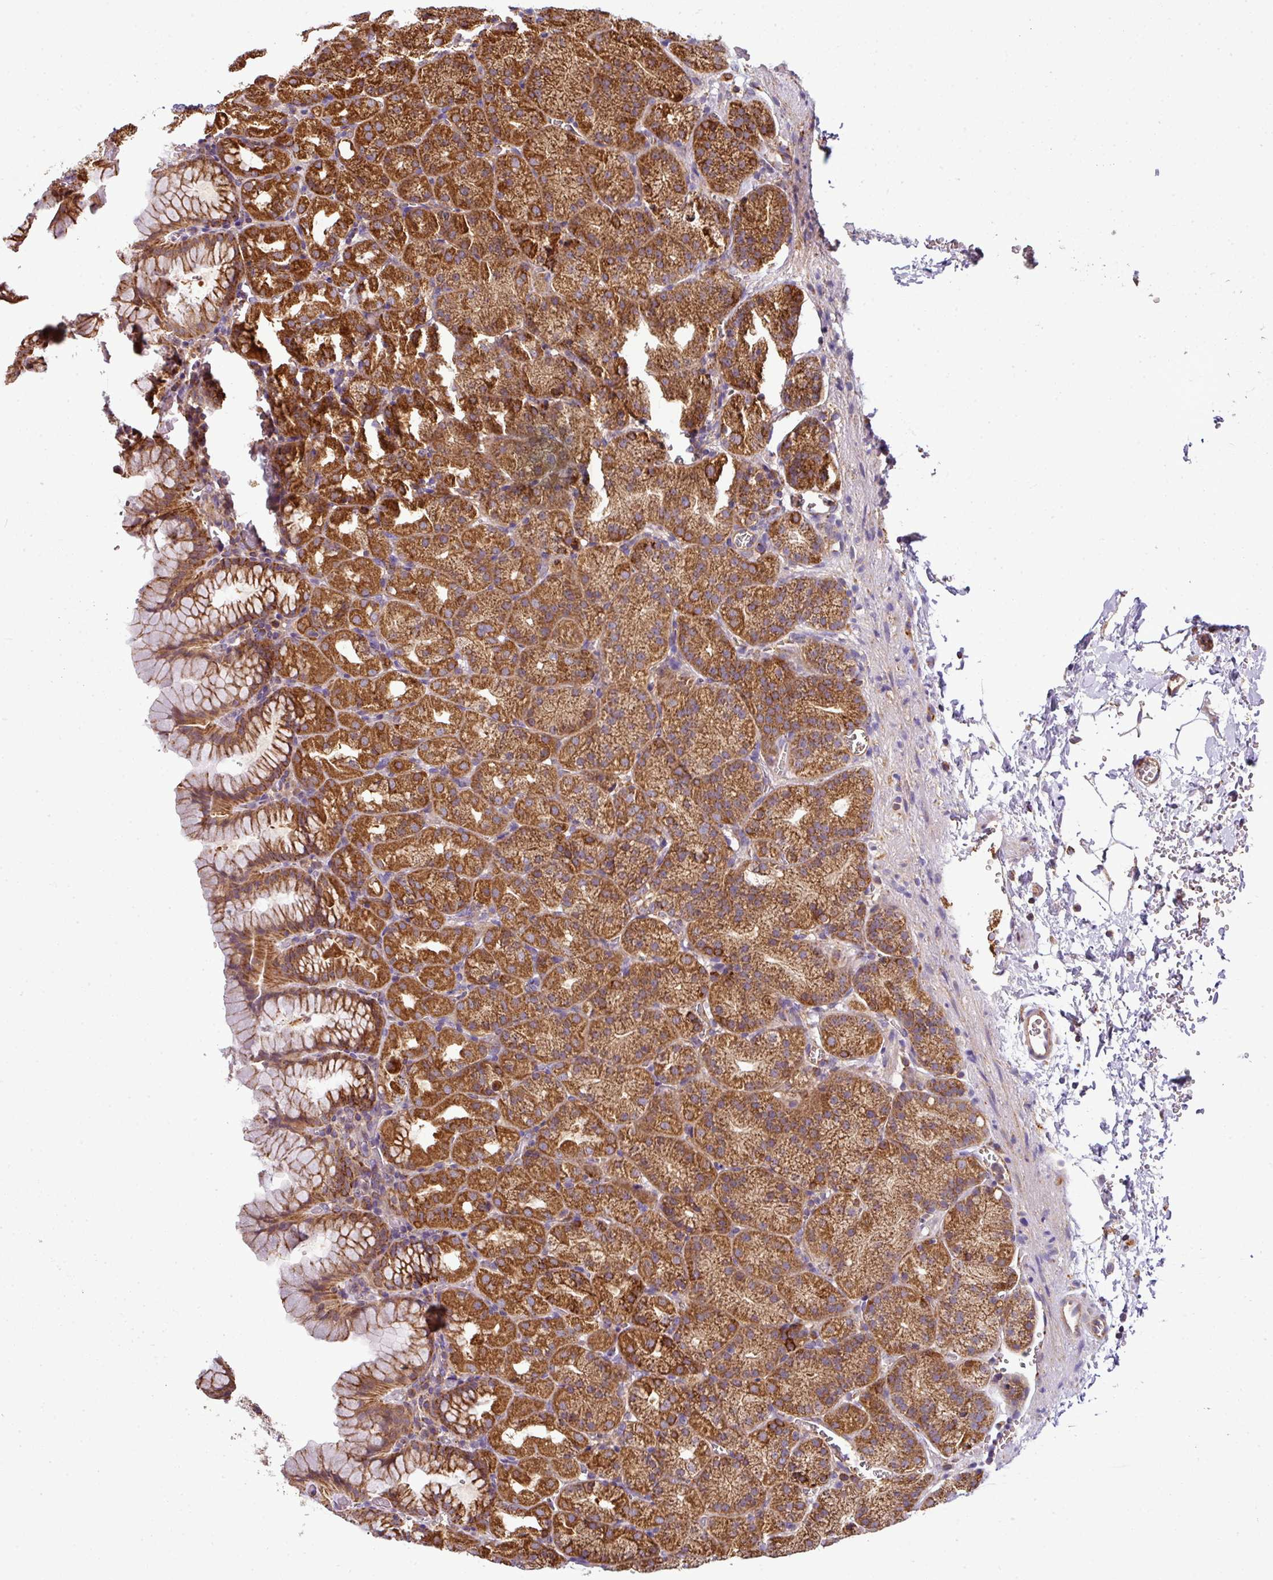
{"staining": {"intensity": "strong", "quantity": ">75%", "location": "cytoplasmic/membranous"}, "tissue": "stomach", "cell_type": "Glandular cells", "image_type": "normal", "snomed": [{"axis": "morphology", "description": "Normal tissue, NOS"}, {"axis": "topography", "description": "Stomach, upper"}], "caption": "A photomicrograph showing strong cytoplasmic/membranous positivity in about >75% of glandular cells in normal stomach, as visualized by brown immunohistochemical staining.", "gene": "PRELID3B", "patient": {"sex": "female", "age": 81}}